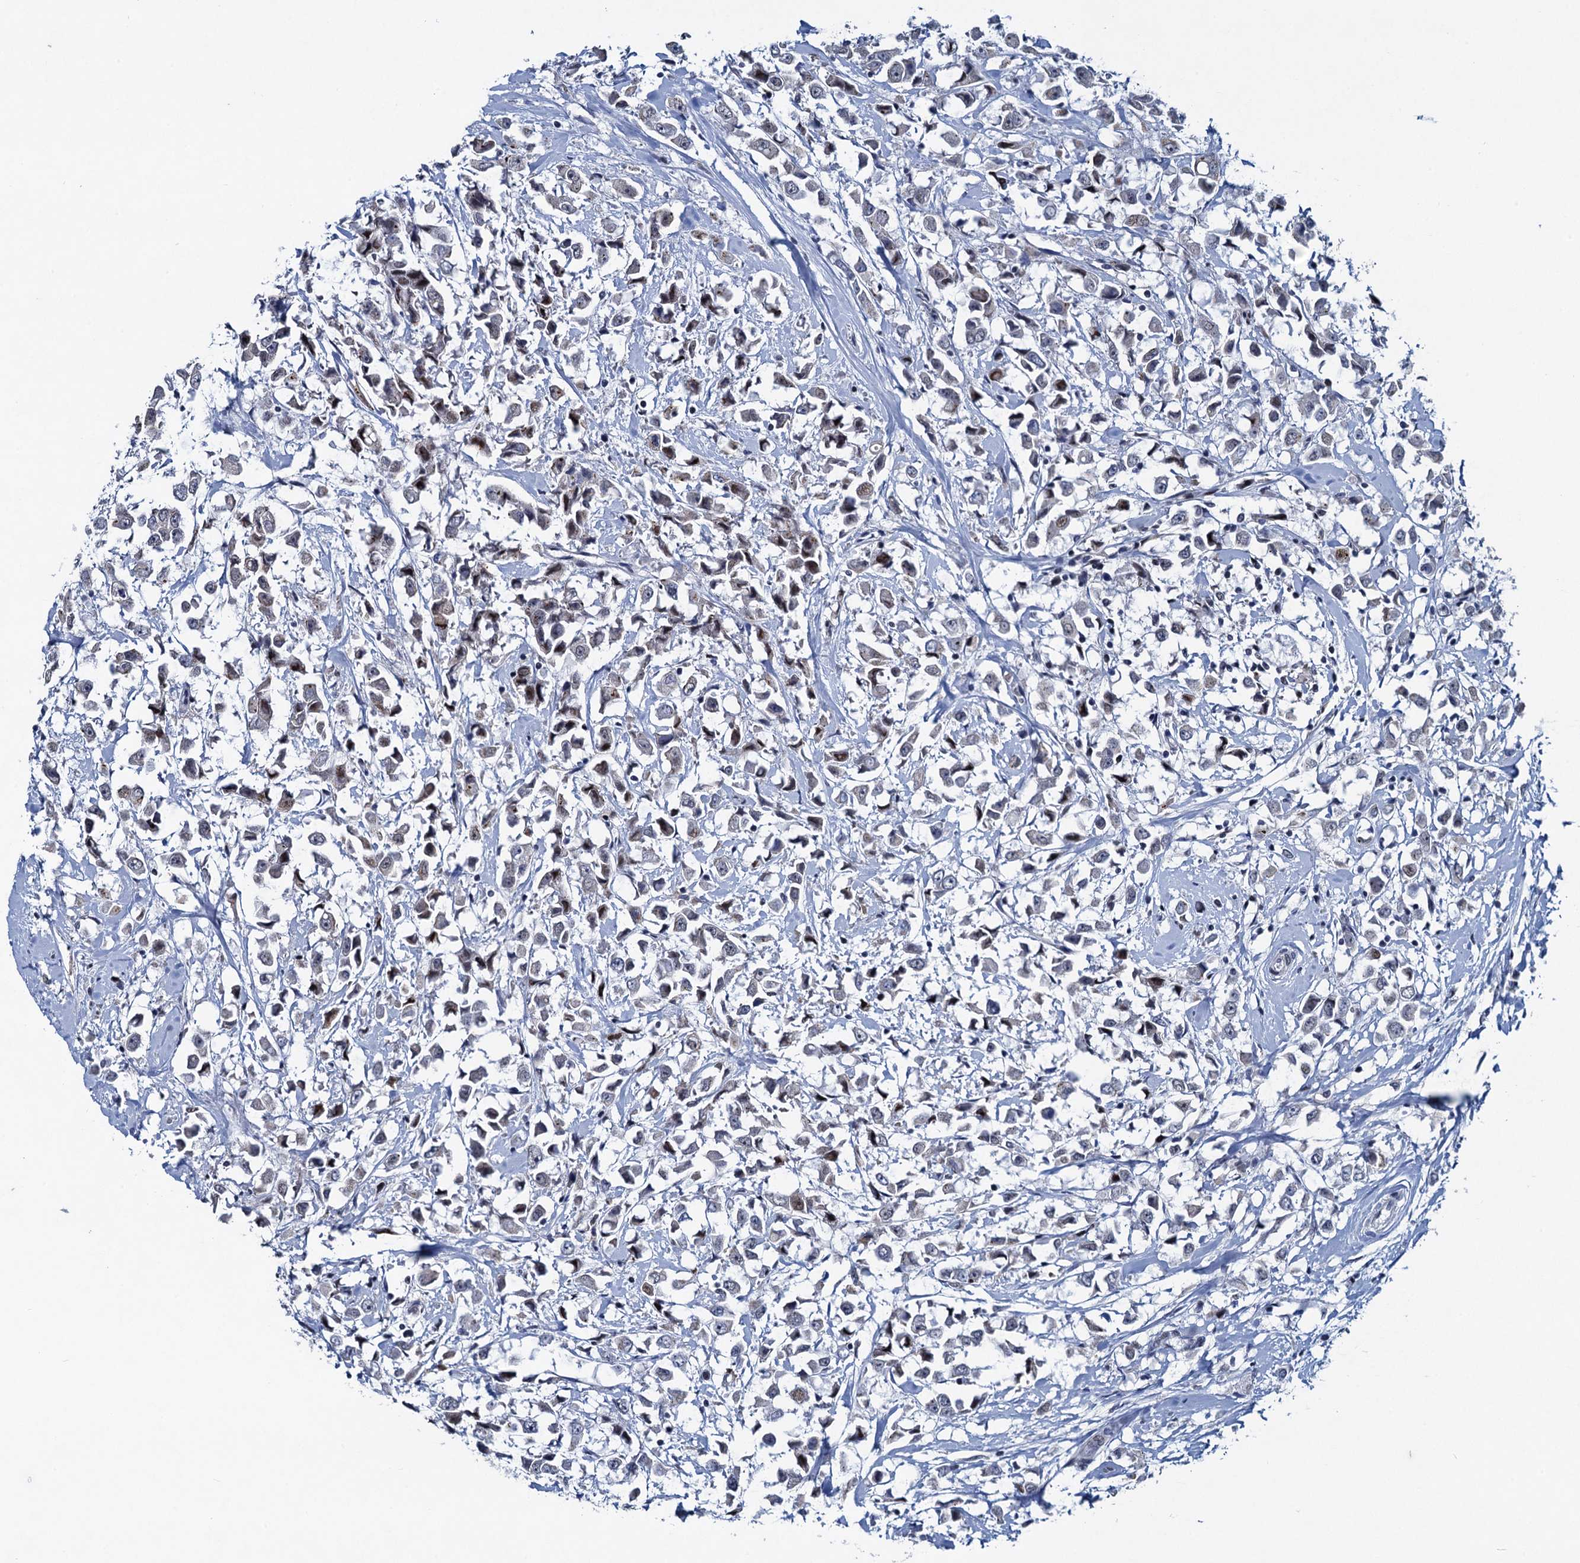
{"staining": {"intensity": "weak", "quantity": "<25%", "location": "nuclear"}, "tissue": "breast cancer", "cell_type": "Tumor cells", "image_type": "cancer", "snomed": [{"axis": "morphology", "description": "Duct carcinoma"}, {"axis": "topography", "description": "Breast"}], "caption": "This is a micrograph of immunohistochemistry staining of breast cancer, which shows no staining in tumor cells.", "gene": "ATOSA", "patient": {"sex": "female", "age": 61}}